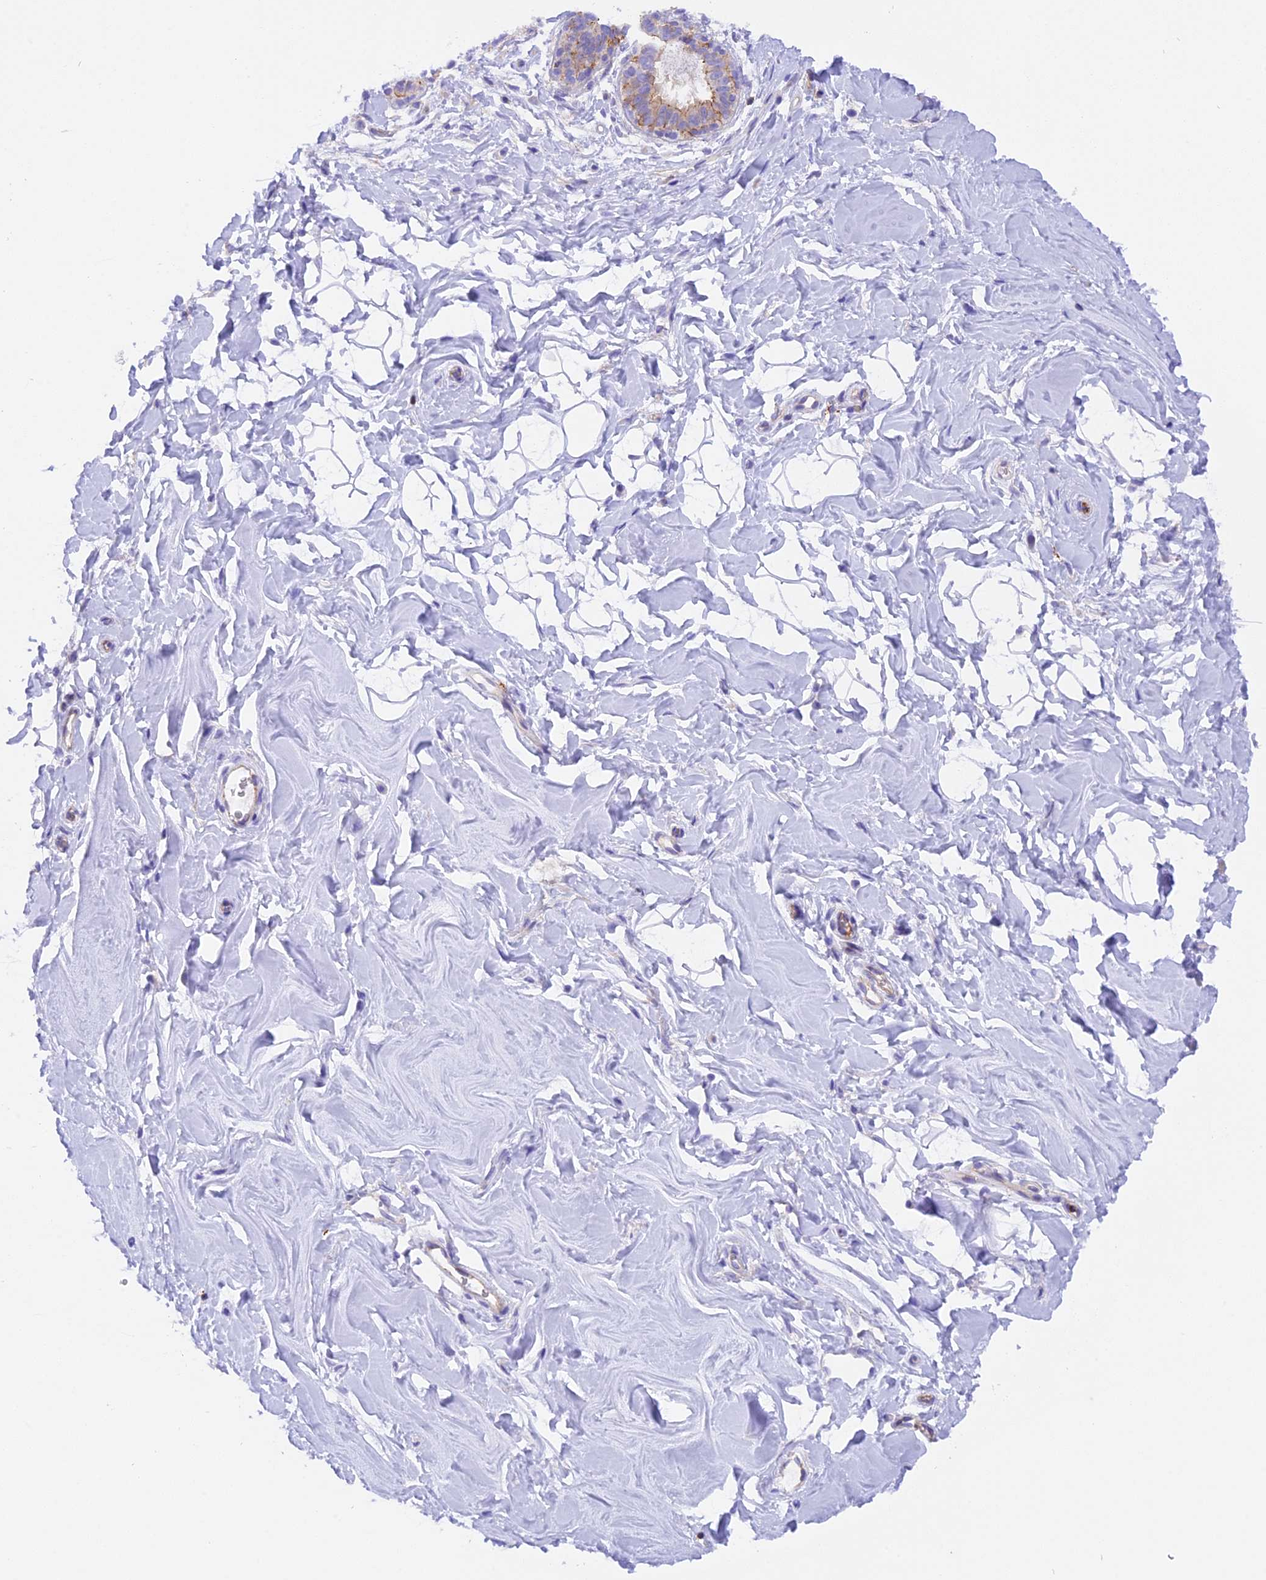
{"staining": {"intensity": "negative", "quantity": "none", "location": "none"}, "tissue": "adipose tissue", "cell_type": "Adipocytes", "image_type": "normal", "snomed": [{"axis": "morphology", "description": "Normal tissue, NOS"}, {"axis": "topography", "description": "Breast"}], "caption": "DAB immunohistochemical staining of benign human adipose tissue exhibits no significant staining in adipocytes. (Brightfield microscopy of DAB (3,3'-diaminobenzidine) IHC at high magnification).", "gene": "FAM193A", "patient": {"sex": "female", "age": 26}}